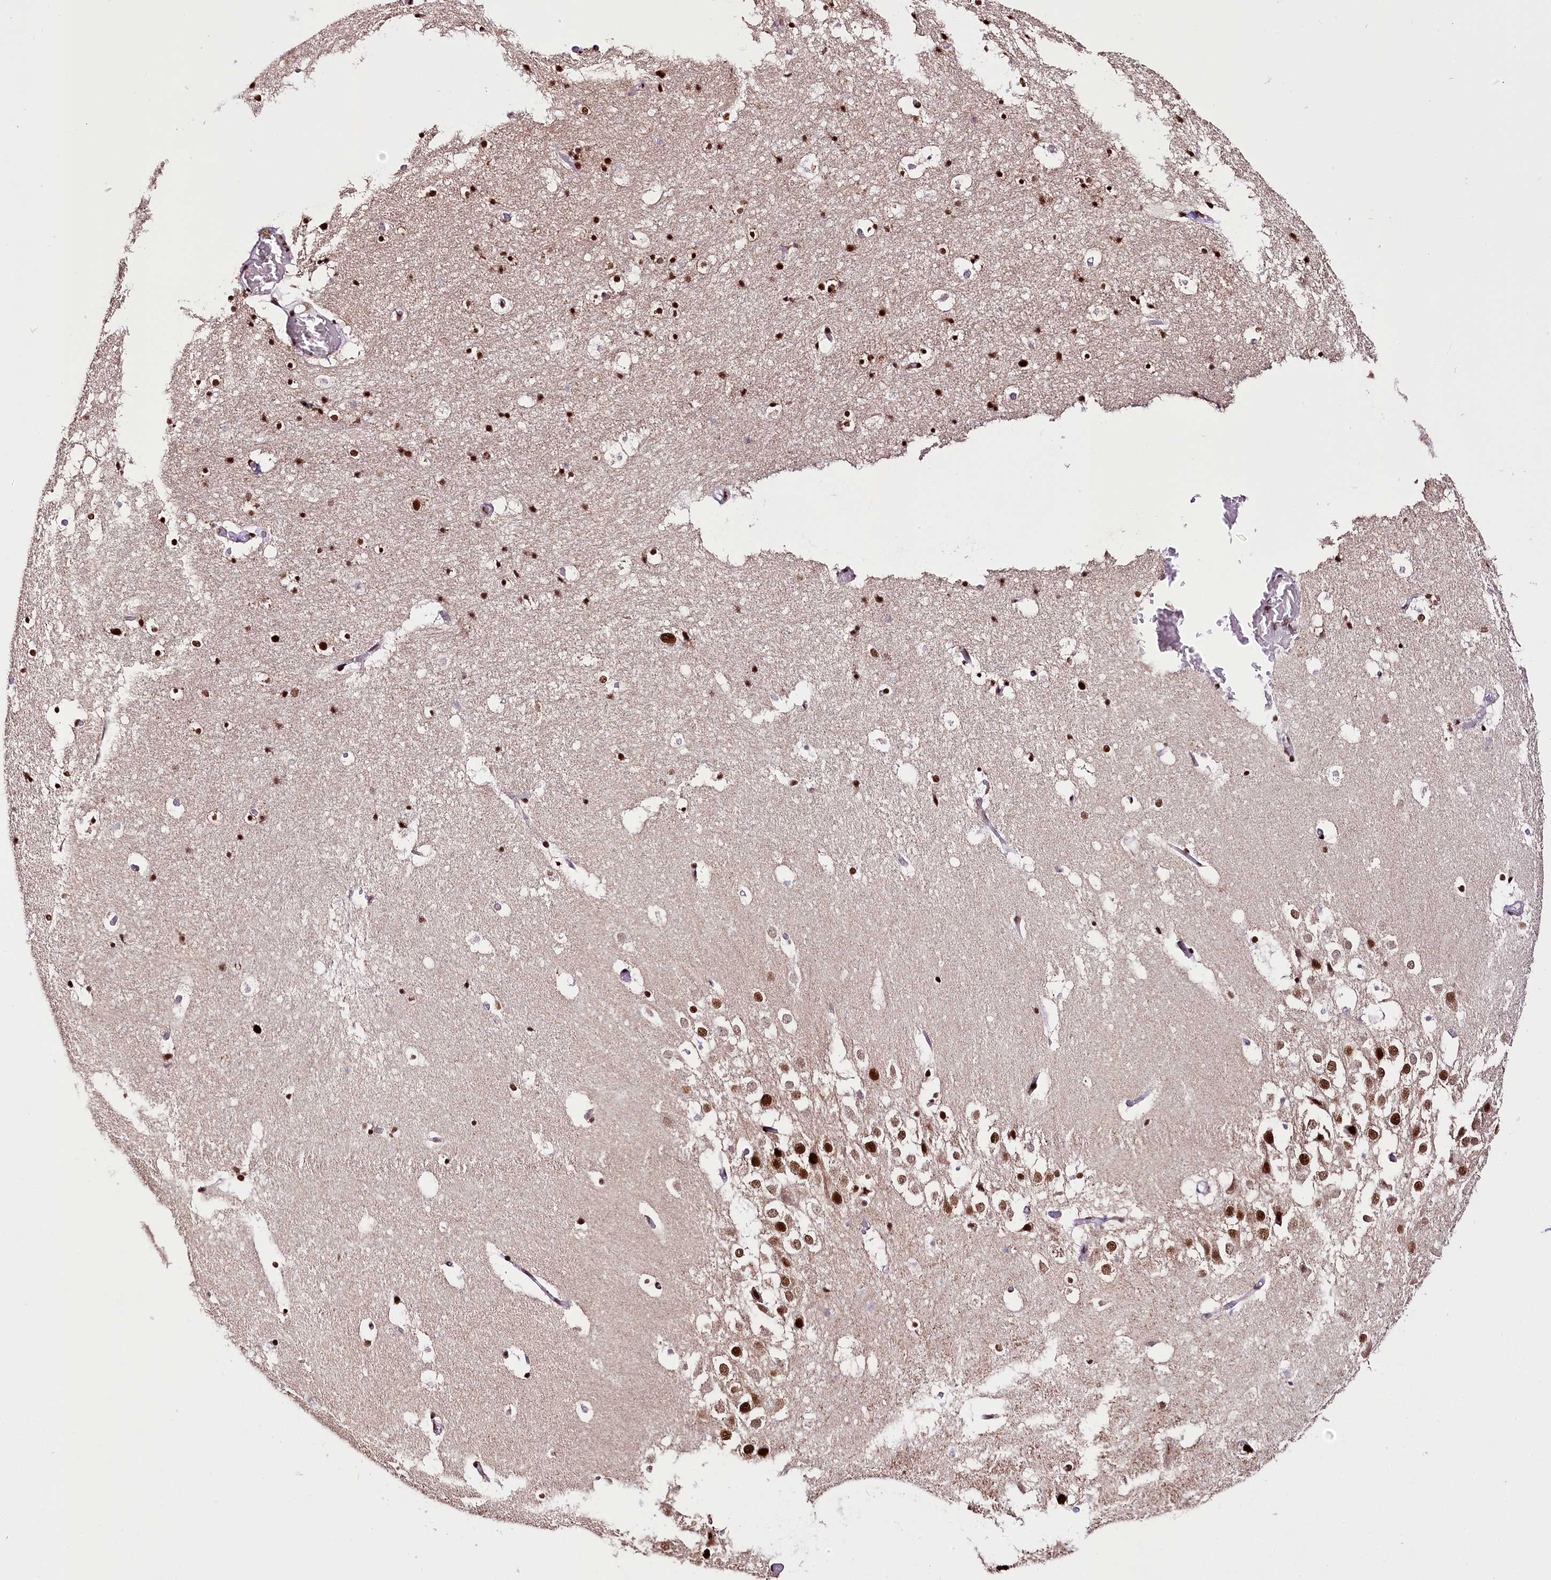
{"staining": {"intensity": "strong", "quantity": ">75%", "location": "nuclear"}, "tissue": "hippocampus", "cell_type": "Glial cells", "image_type": "normal", "snomed": [{"axis": "morphology", "description": "Normal tissue, NOS"}, {"axis": "topography", "description": "Hippocampus"}], "caption": "High-power microscopy captured an immunohistochemistry image of benign hippocampus, revealing strong nuclear positivity in approximately >75% of glial cells. (DAB = brown stain, brightfield microscopy at high magnification).", "gene": "SMARCE1", "patient": {"sex": "female", "age": 52}}